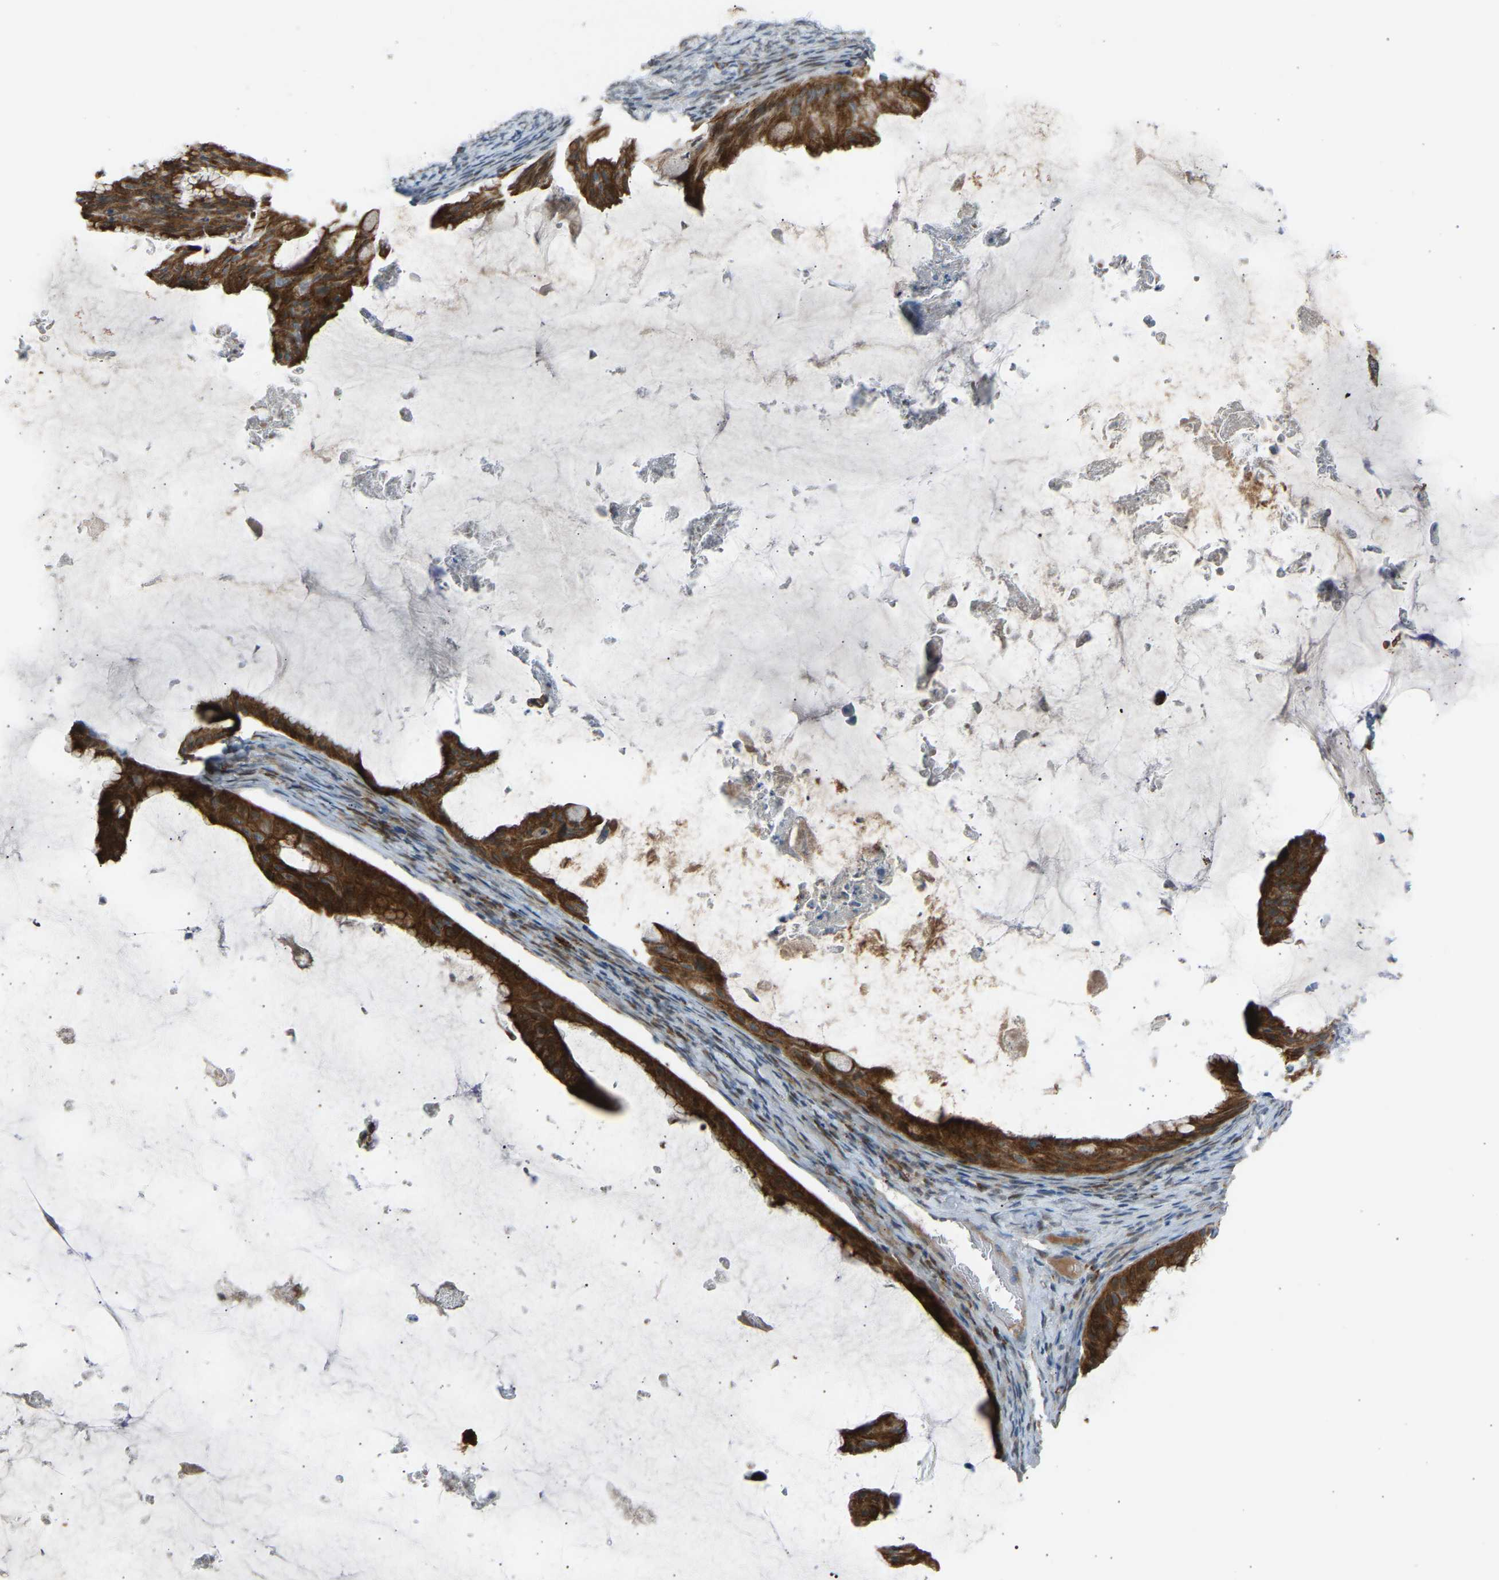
{"staining": {"intensity": "strong", "quantity": ">75%", "location": "cytoplasmic/membranous"}, "tissue": "ovarian cancer", "cell_type": "Tumor cells", "image_type": "cancer", "snomed": [{"axis": "morphology", "description": "Cystadenocarcinoma, mucinous, NOS"}, {"axis": "topography", "description": "Ovary"}], "caption": "Protein expression analysis of human ovarian mucinous cystadenocarcinoma reveals strong cytoplasmic/membranous expression in approximately >75% of tumor cells.", "gene": "VPS41", "patient": {"sex": "female", "age": 61}}